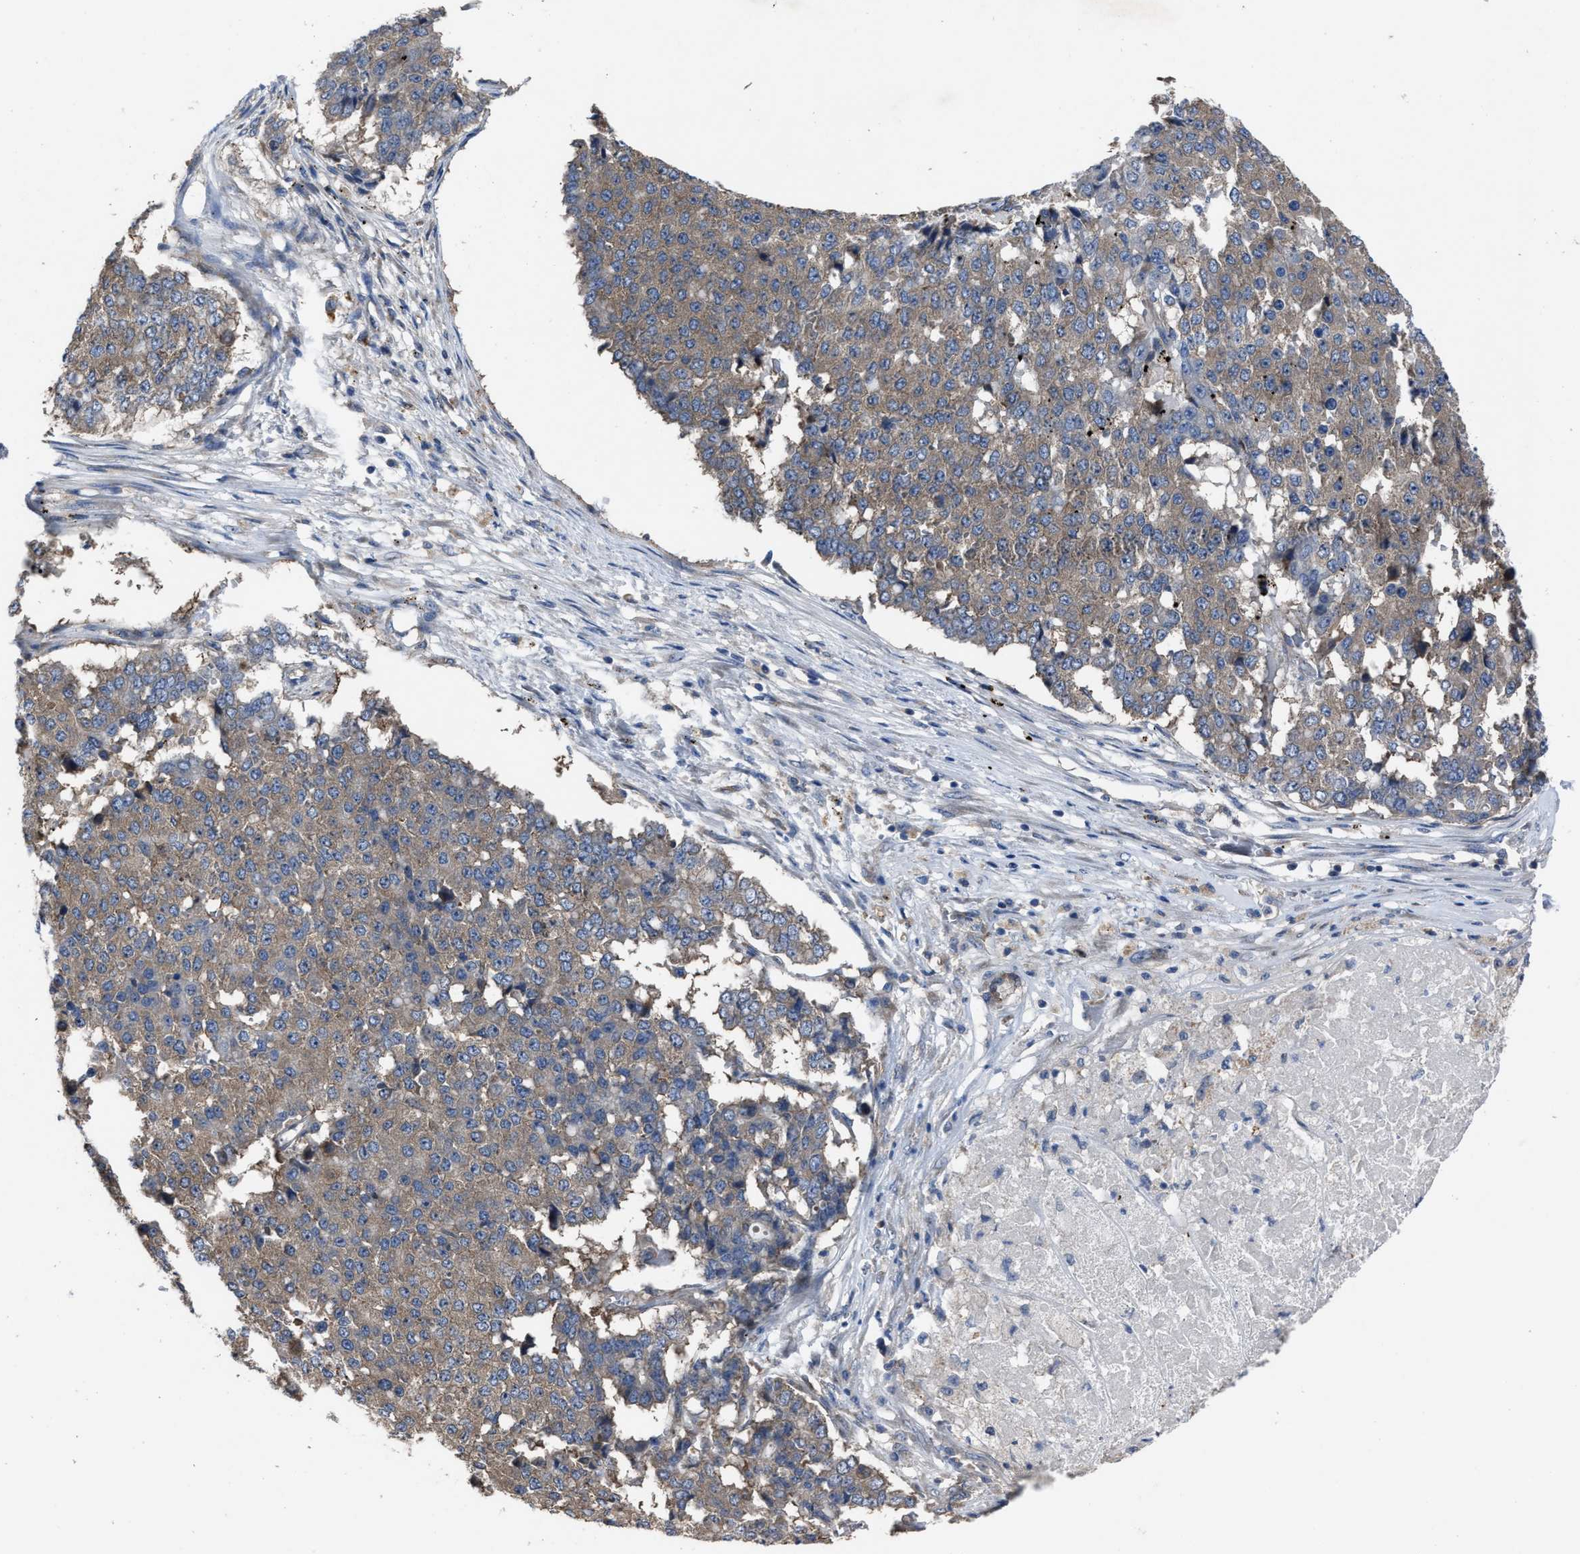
{"staining": {"intensity": "weak", "quantity": ">75%", "location": "cytoplasmic/membranous"}, "tissue": "pancreatic cancer", "cell_type": "Tumor cells", "image_type": "cancer", "snomed": [{"axis": "morphology", "description": "Adenocarcinoma, NOS"}, {"axis": "topography", "description": "Pancreas"}], "caption": "Weak cytoplasmic/membranous protein positivity is seen in approximately >75% of tumor cells in adenocarcinoma (pancreatic). The staining is performed using DAB (3,3'-diaminobenzidine) brown chromogen to label protein expression. The nuclei are counter-stained blue using hematoxylin.", "gene": "UPF1", "patient": {"sex": "male", "age": 50}}